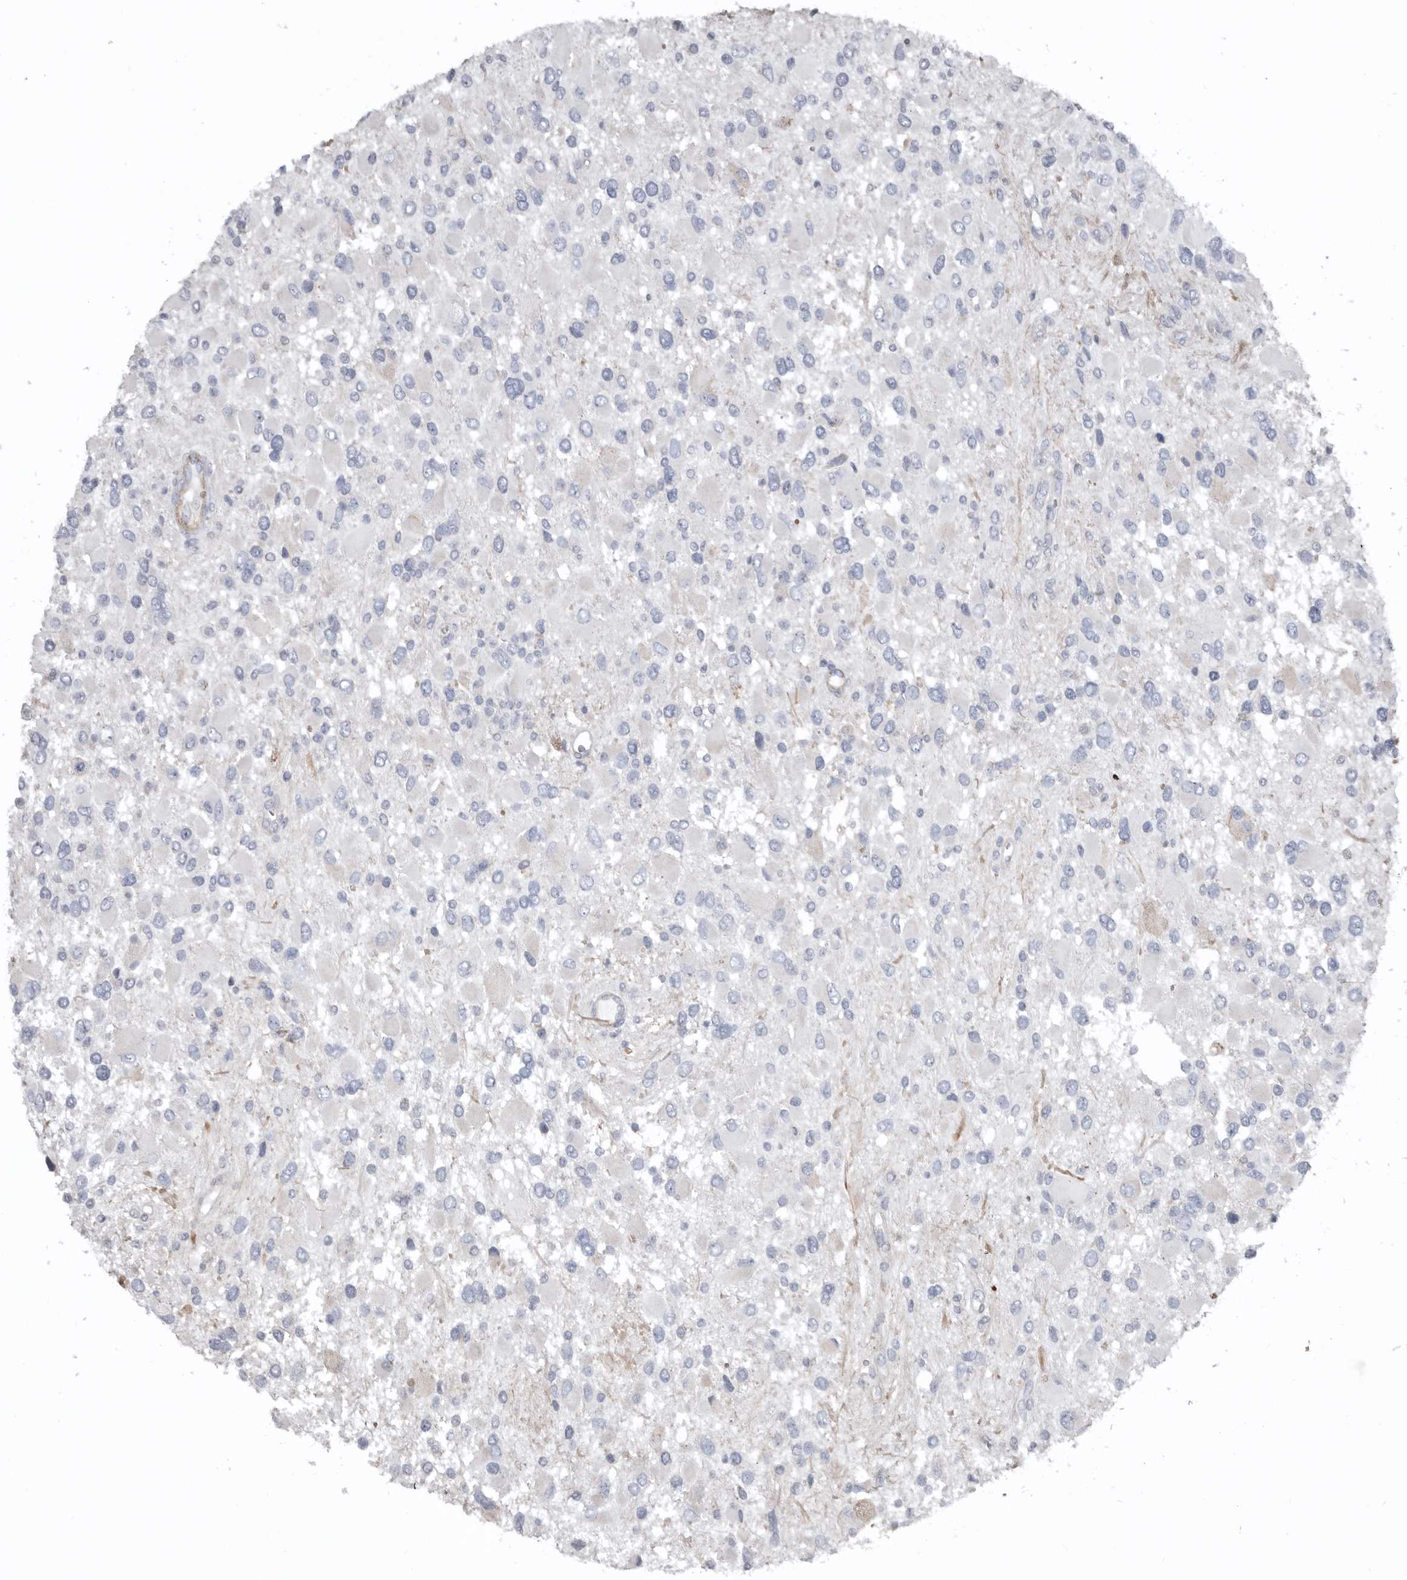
{"staining": {"intensity": "negative", "quantity": "none", "location": "none"}, "tissue": "glioma", "cell_type": "Tumor cells", "image_type": "cancer", "snomed": [{"axis": "morphology", "description": "Glioma, malignant, High grade"}, {"axis": "topography", "description": "Brain"}], "caption": "Tumor cells show no significant protein expression in glioma. The staining was performed using DAB (3,3'-diaminobenzidine) to visualize the protein expression in brown, while the nuclei were stained in blue with hematoxylin (Magnification: 20x).", "gene": "ZNF114", "patient": {"sex": "male", "age": 53}}